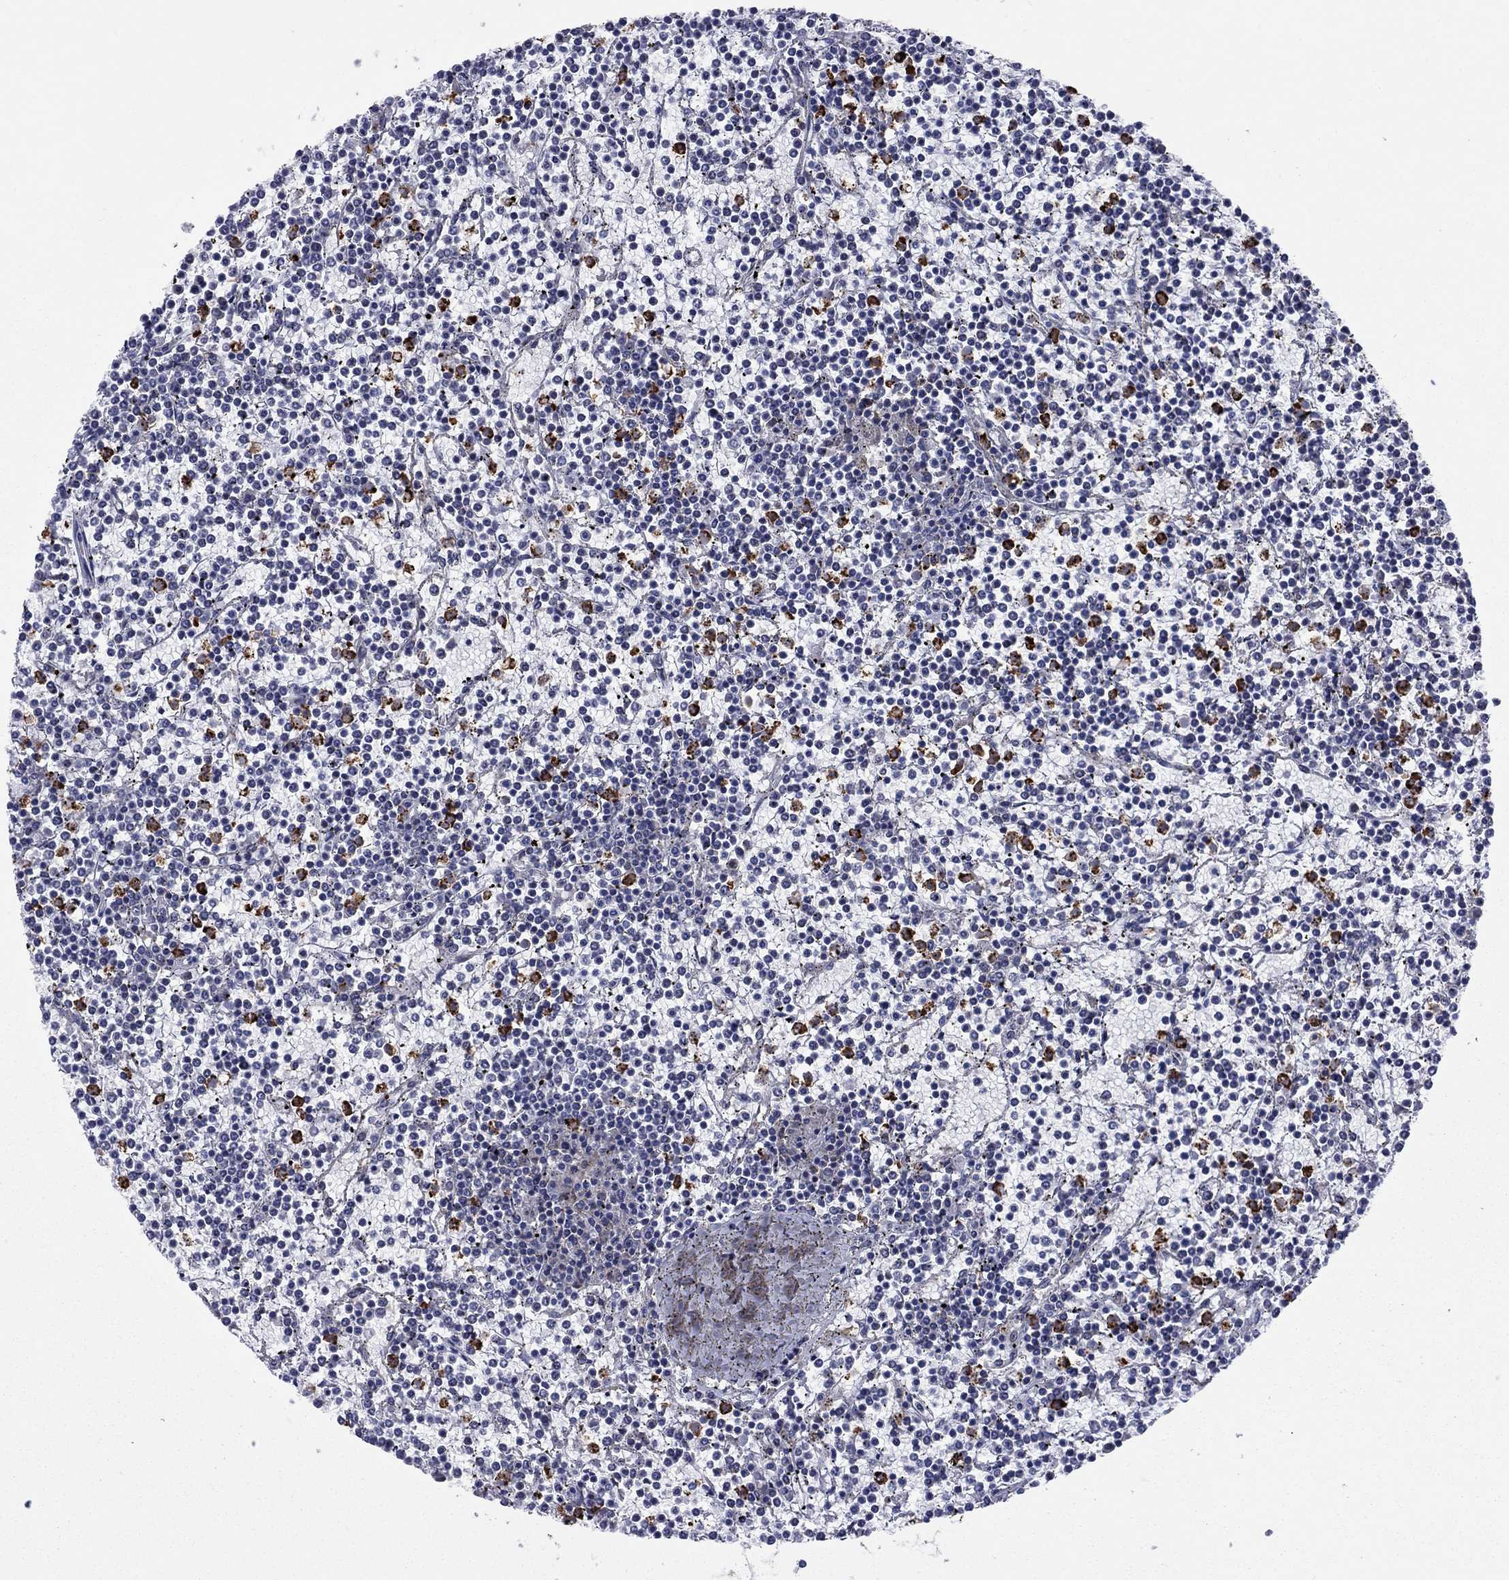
{"staining": {"intensity": "negative", "quantity": "none", "location": "none"}, "tissue": "lymphoma", "cell_type": "Tumor cells", "image_type": "cancer", "snomed": [{"axis": "morphology", "description": "Malignant lymphoma, non-Hodgkin's type, Low grade"}, {"axis": "topography", "description": "Spleen"}], "caption": "Immunohistochemical staining of human lymphoma demonstrates no significant staining in tumor cells.", "gene": "GPR155", "patient": {"sex": "female", "age": 19}}